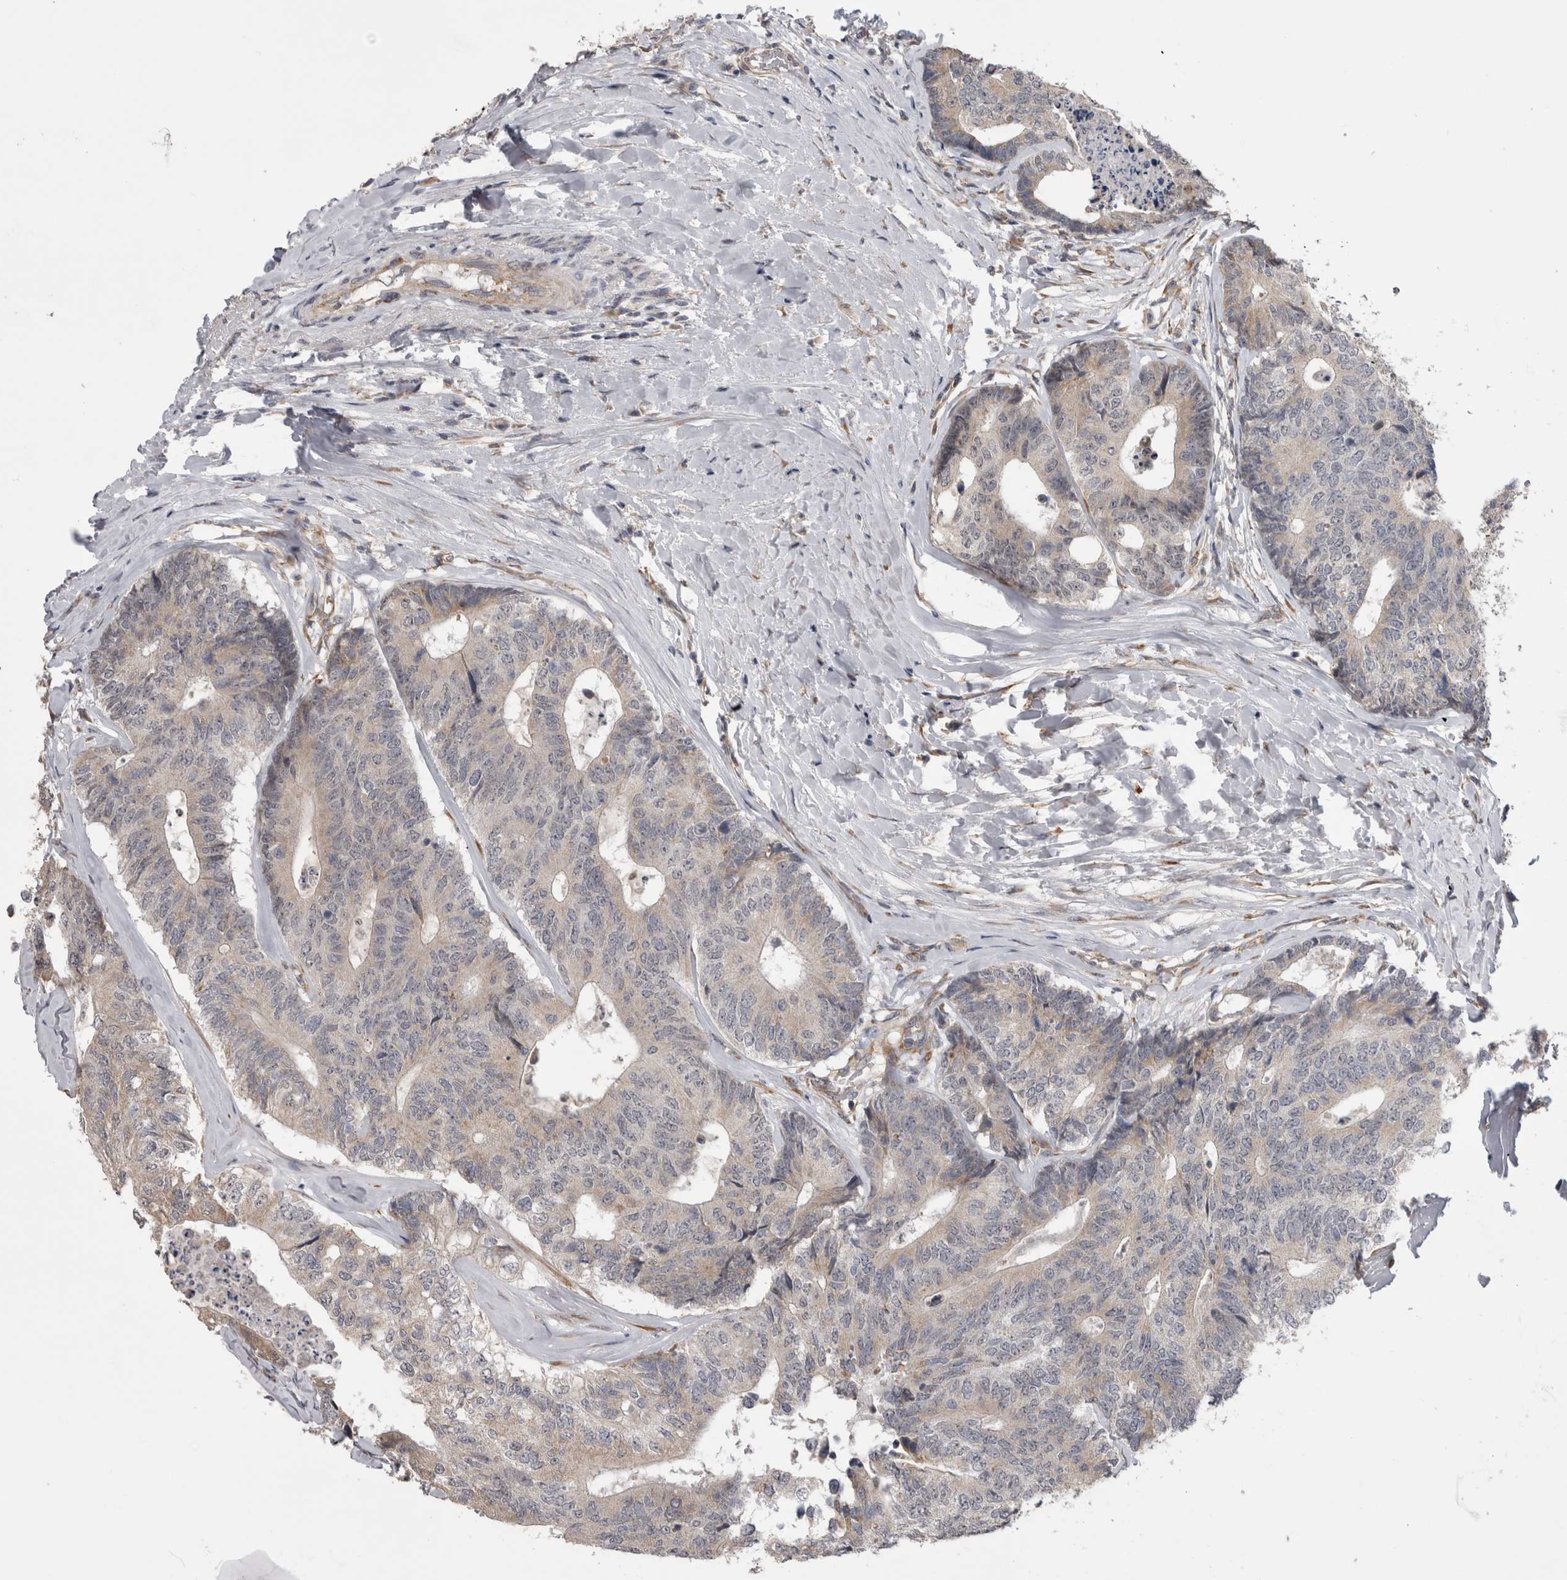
{"staining": {"intensity": "weak", "quantity": "<25%", "location": "cytoplasmic/membranous"}, "tissue": "colorectal cancer", "cell_type": "Tumor cells", "image_type": "cancer", "snomed": [{"axis": "morphology", "description": "Adenocarcinoma, NOS"}, {"axis": "topography", "description": "Colon"}], "caption": "Image shows no significant protein positivity in tumor cells of adenocarcinoma (colorectal). (DAB (3,3'-diaminobenzidine) immunohistochemistry (IHC) with hematoxylin counter stain).", "gene": "ARHGAP29", "patient": {"sex": "female", "age": 67}}